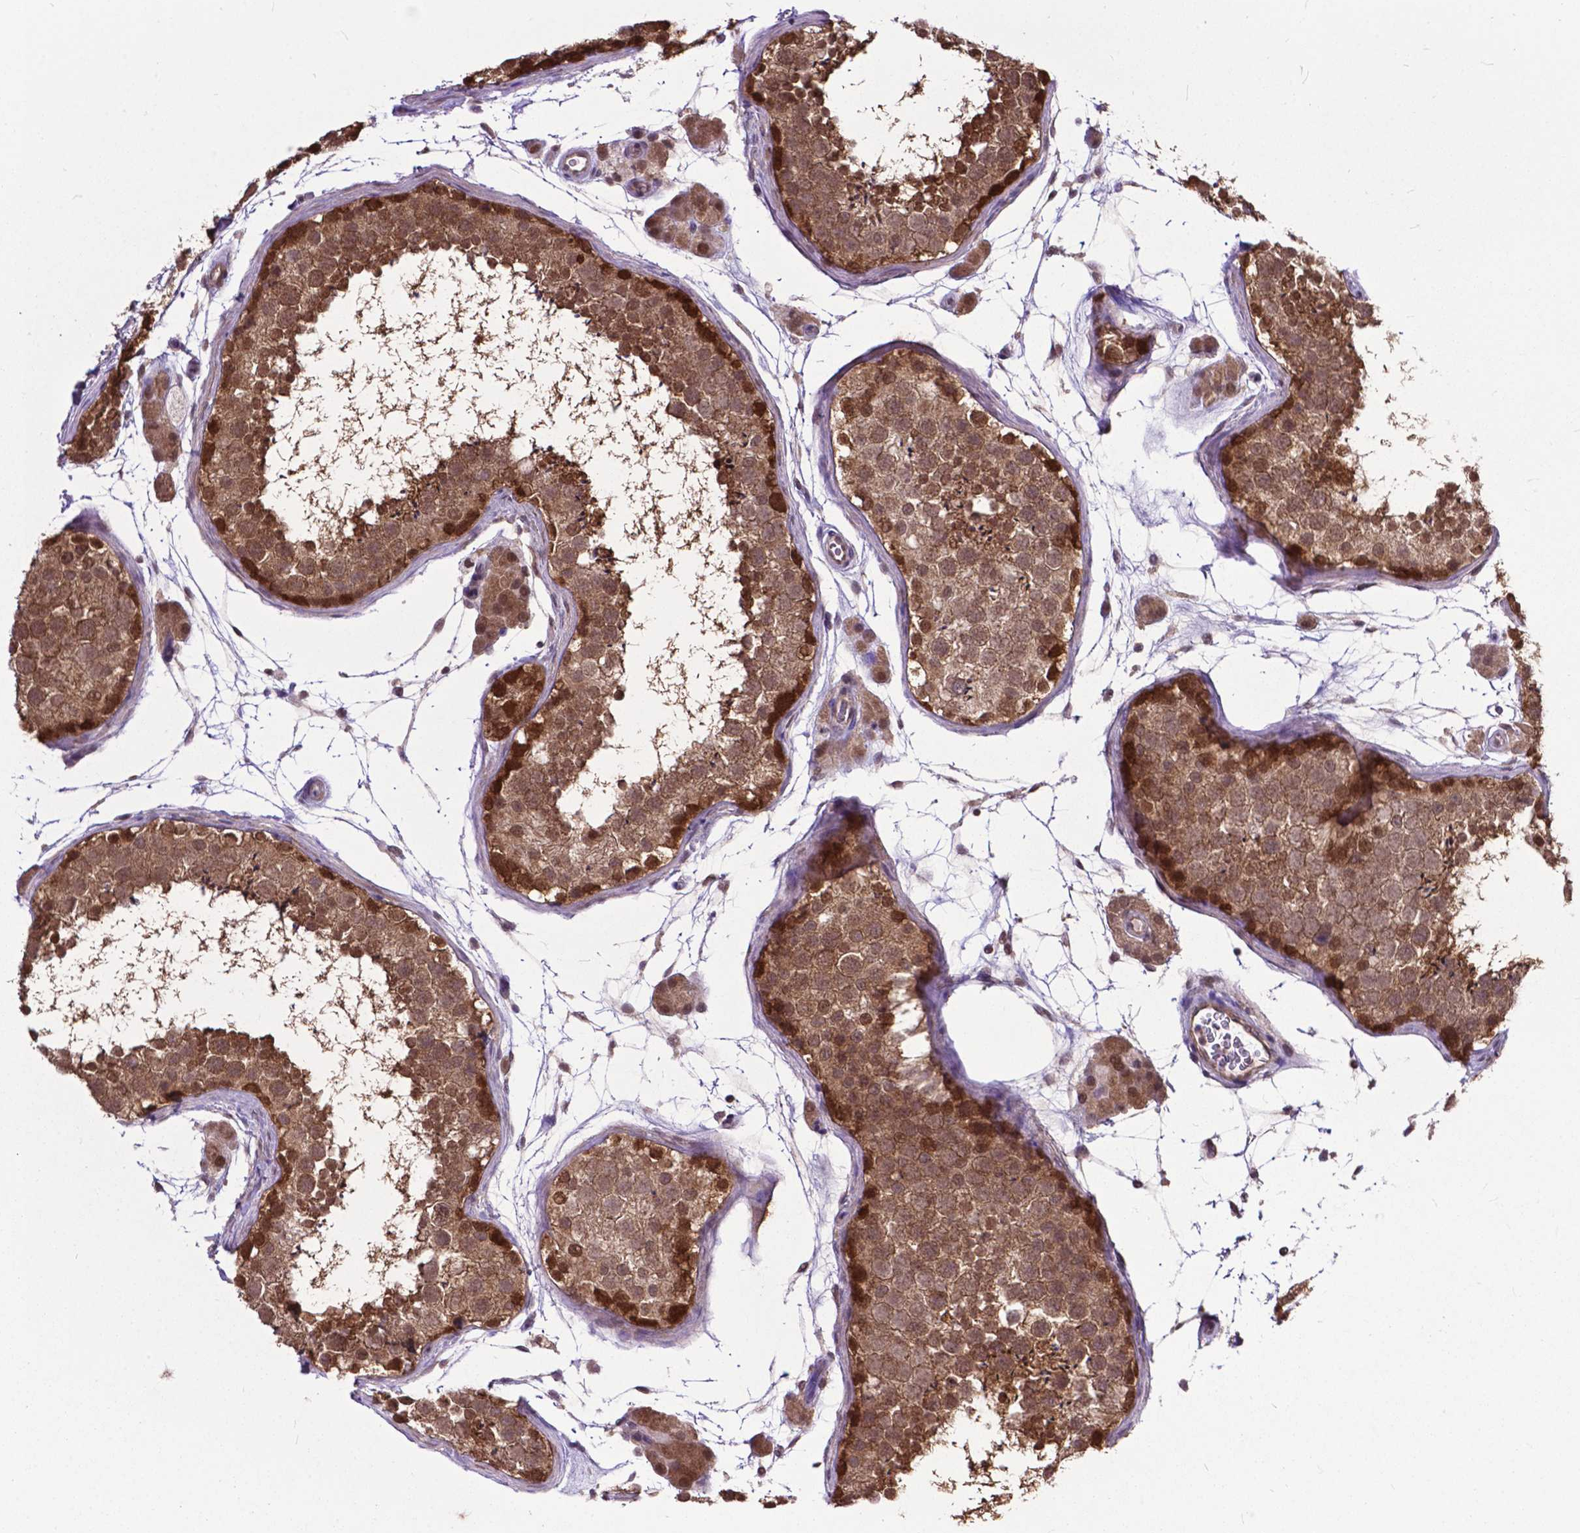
{"staining": {"intensity": "moderate", "quantity": ">75%", "location": "cytoplasmic/membranous,nuclear"}, "tissue": "testis", "cell_type": "Cells in seminiferous ducts", "image_type": "normal", "snomed": [{"axis": "morphology", "description": "Normal tissue, NOS"}, {"axis": "topography", "description": "Testis"}], "caption": "Immunohistochemical staining of normal human testis exhibits >75% levels of moderate cytoplasmic/membranous,nuclear protein staining in about >75% of cells in seminiferous ducts.", "gene": "OTUB1", "patient": {"sex": "male", "age": 41}}